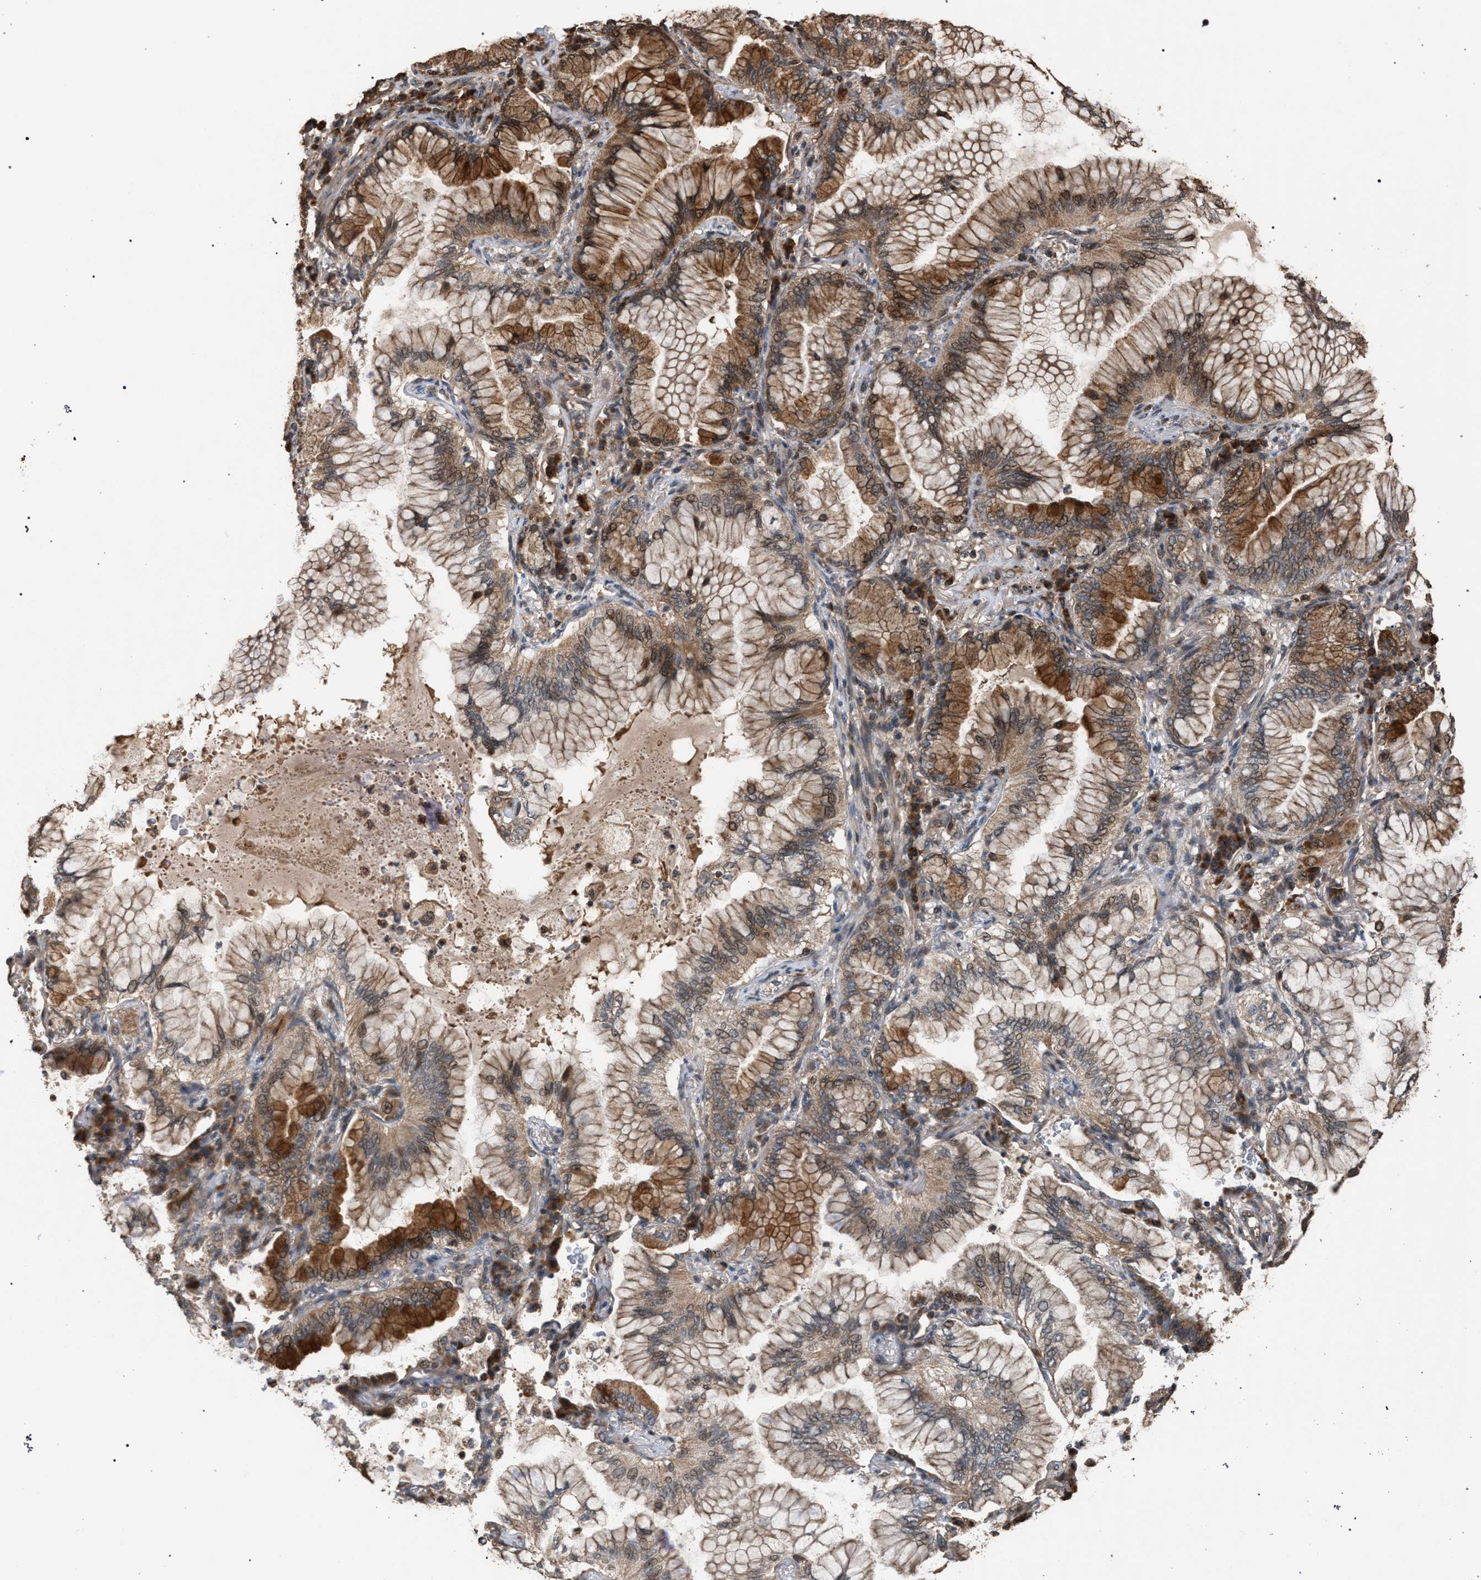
{"staining": {"intensity": "moderate", "quantity": ">75%", "location": "cytoplasmic/membranous"}, "tissue": "lung cancer", "cell_type": "Tumor cells", "image_type": "cancer", "snomed": [{"axis": "morphology", "description": "Adenocarcinoma, NOS"}, {"axis": "topography", "description": "Lung"}], "caption": "Immunohistochemical staining of lung cancer displays medium levels of moderate cytoplasmic/membranous protein positivity in about >75% of tumor cells.", "gene": "NAA35", "patient": {"sex": "female", "age": 70}}